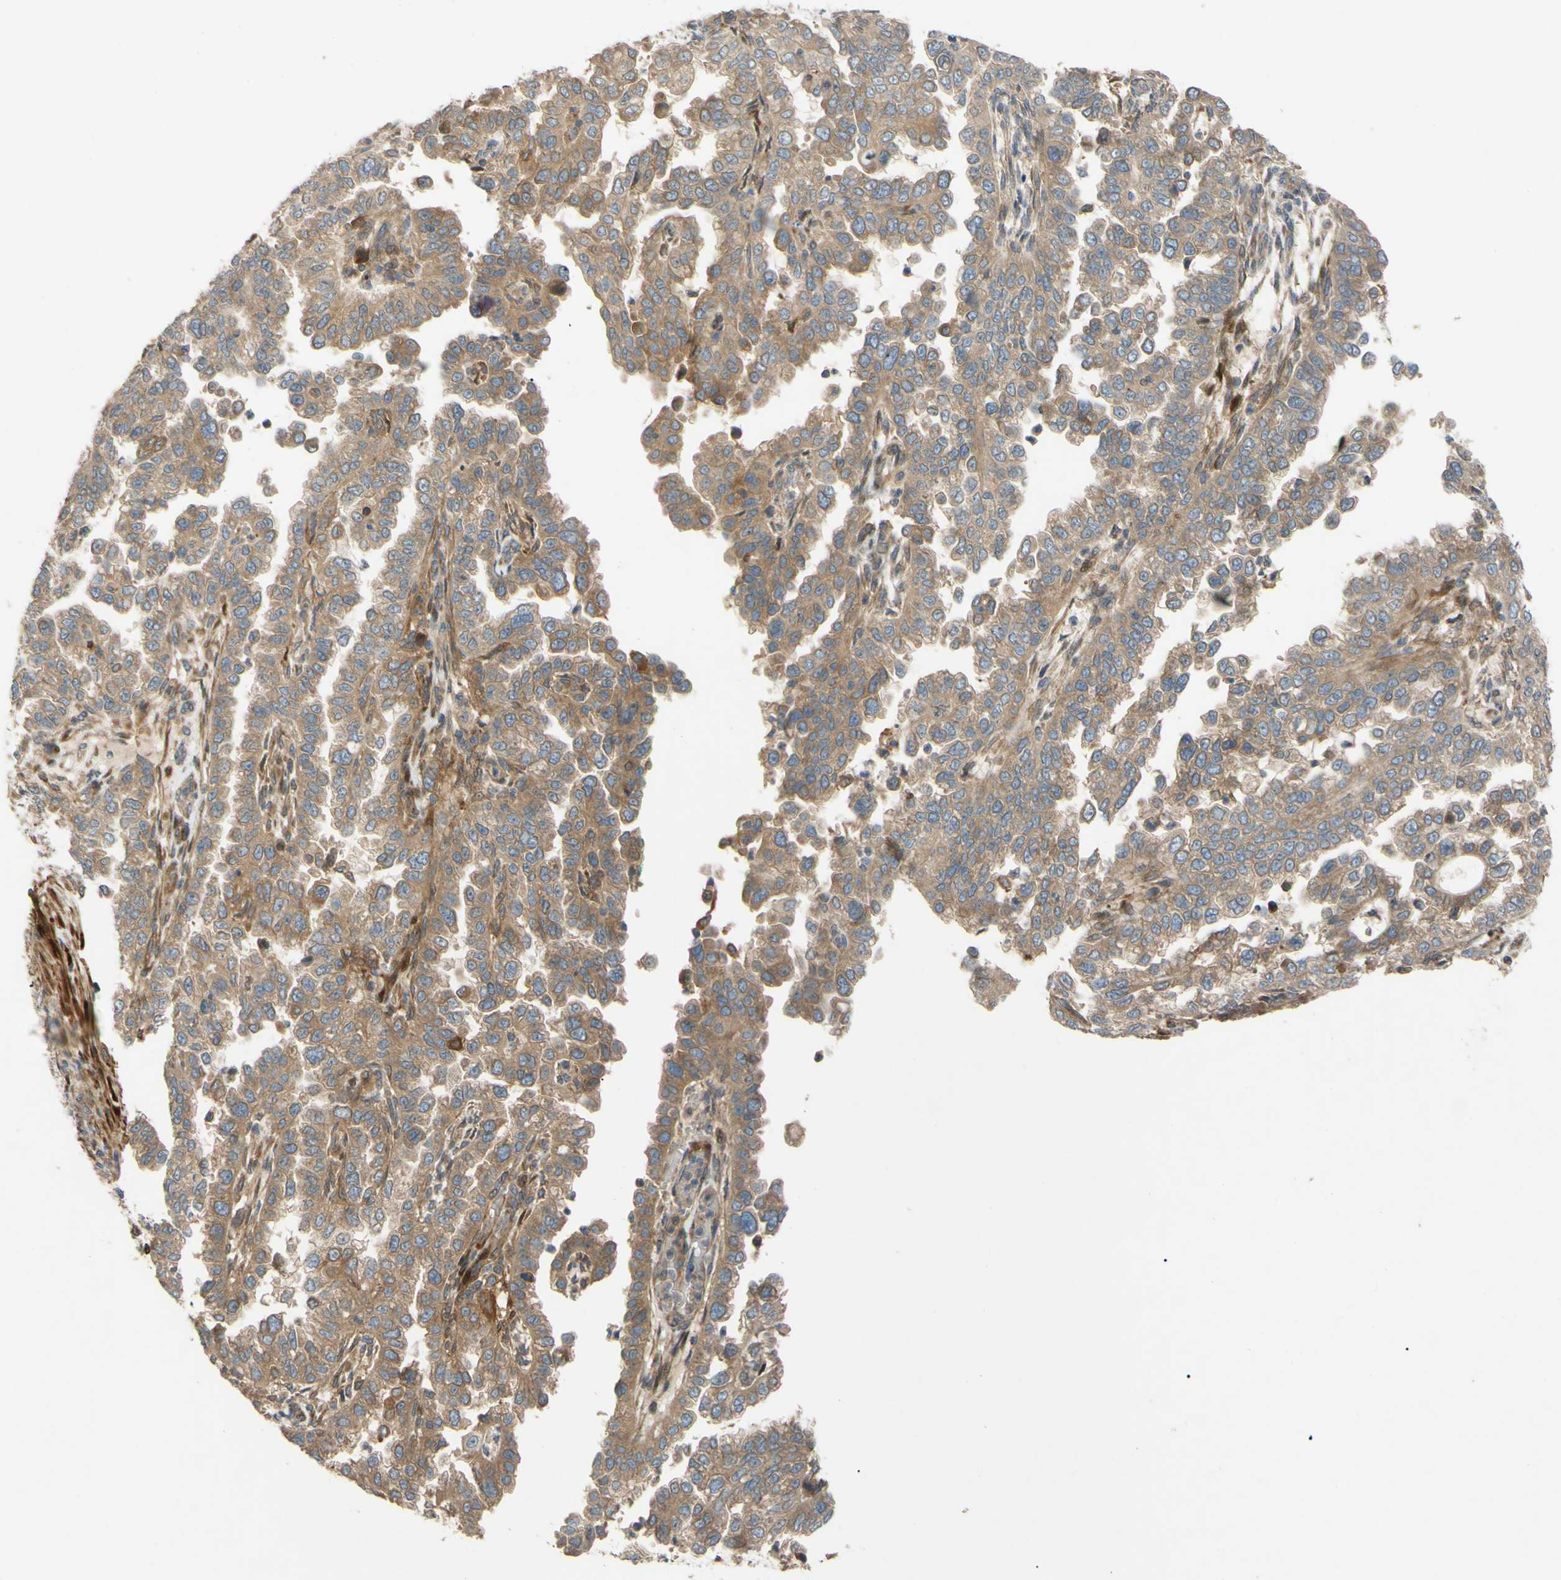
{"staining": {"intensity": "moderate", "quantity": ">75%", "location": "cytoplasmic/membranous"}, "tissue": "endometrial cancer", "cell_type": "Tumor cells", "image_type": "cancer", "snomed": [{"axis": "morphology", "description": "Adenocarcinoma, NOS"}, {"axis": "topography", "description": "Endometrium"}], "caption": "This micrograph shows immunohistochemistry staining of endometrial adenocarcinoma, with medium moderate cytoplasmic/membranous staining in approximately >75% of tumor cells.", "gene": "SPTLC1", "patient": {"sex": "female", "age": 85}}